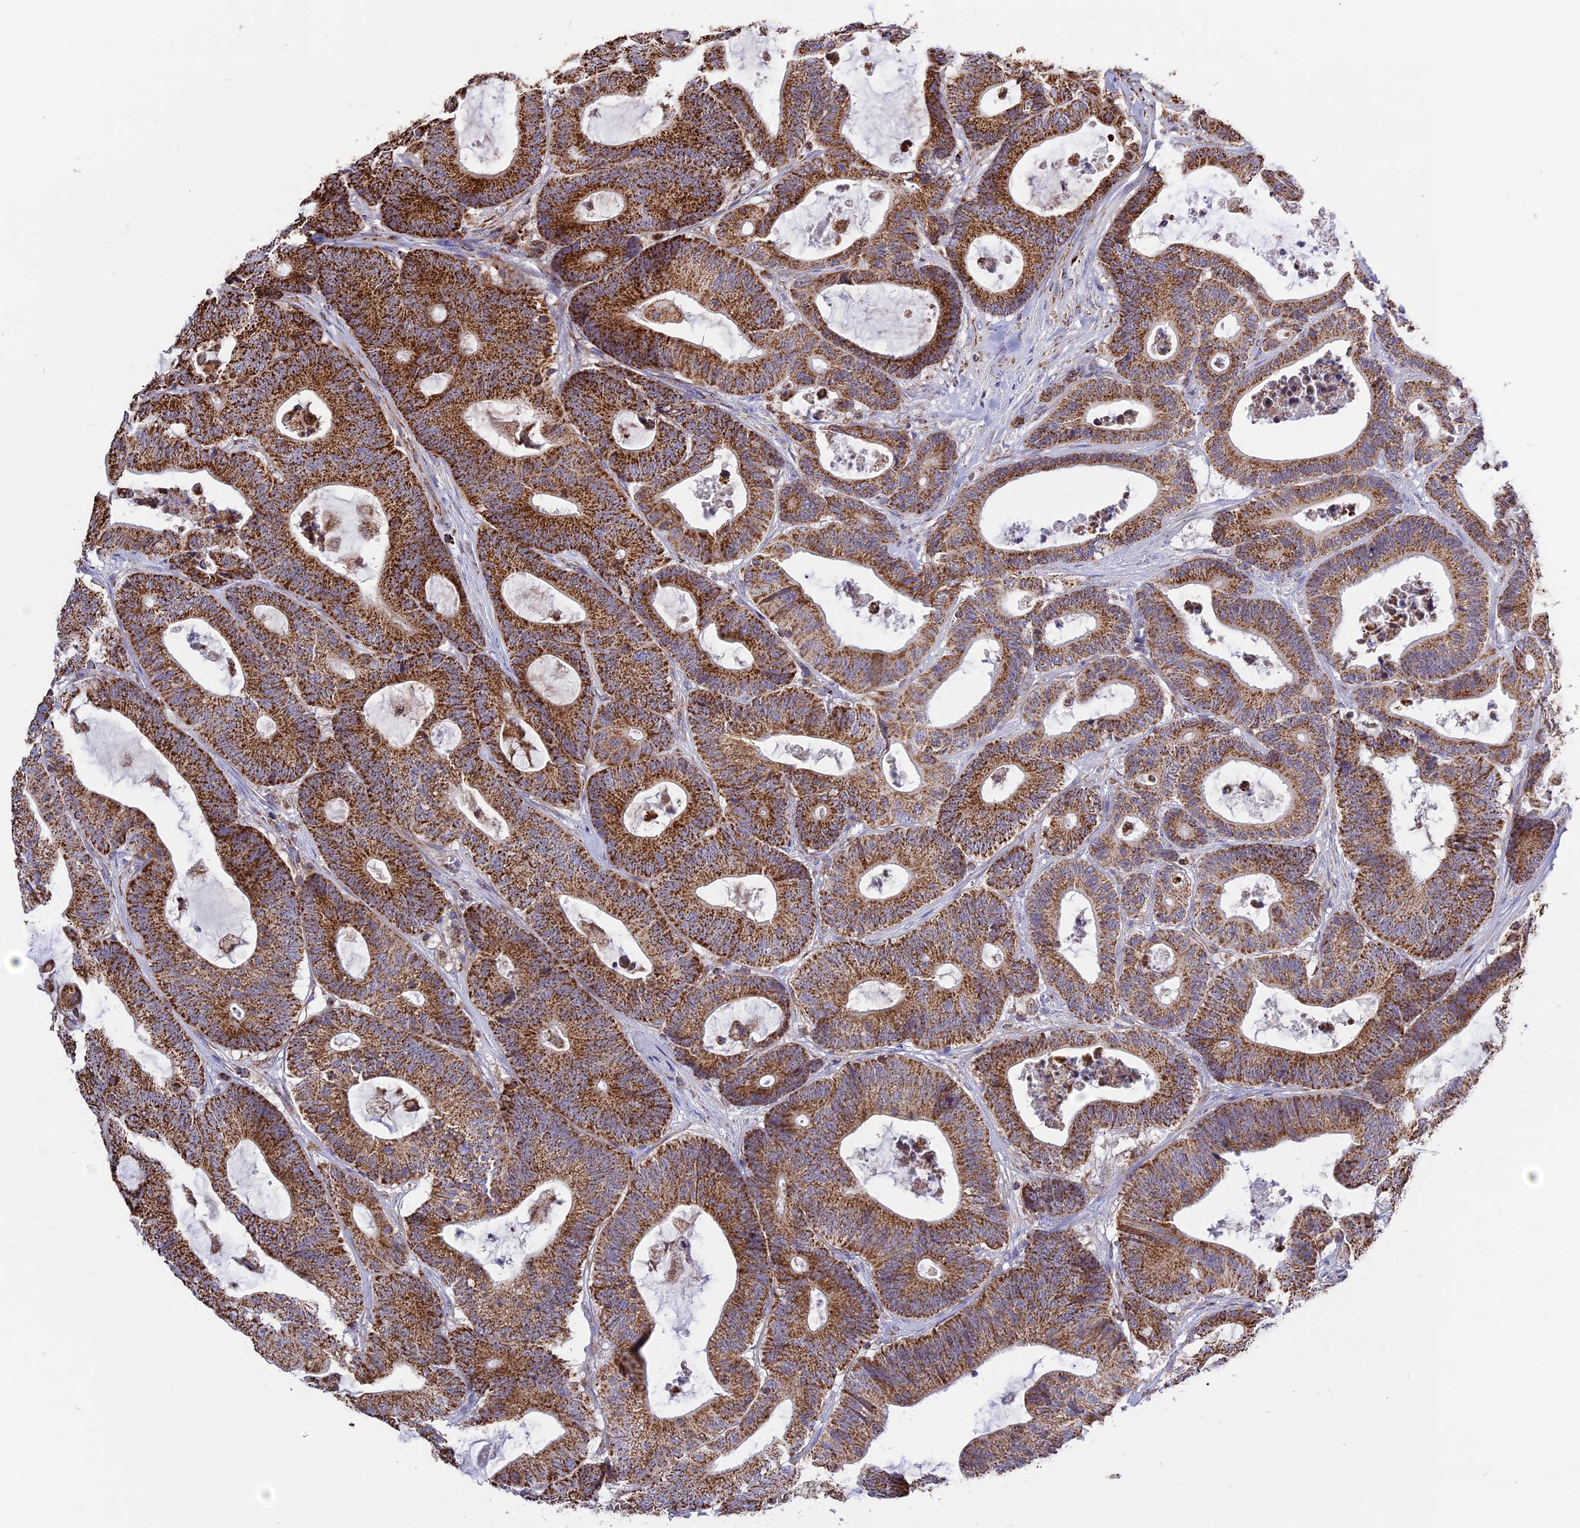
{"staining": {"intensity": "strong", "quantity": ">75%", "location": "cytoplasmic/membranous"}, "tissue": "colorectal cancer", "cell_type": "Tumor cells", "image_type": "cancer", "snomed": [{"axis": "morphology", "description": "Adenocarcinoma, NOS"}, {"axis": "topography", "description": "Colon"}], "caption": "Protein expression analysis of human colorectal cancer reveals strong cytoplasmic/membranous positivity in about >75% of tumor cells.", "gene": "TTC4", "patient": {"sex": "female", "age": 84}}